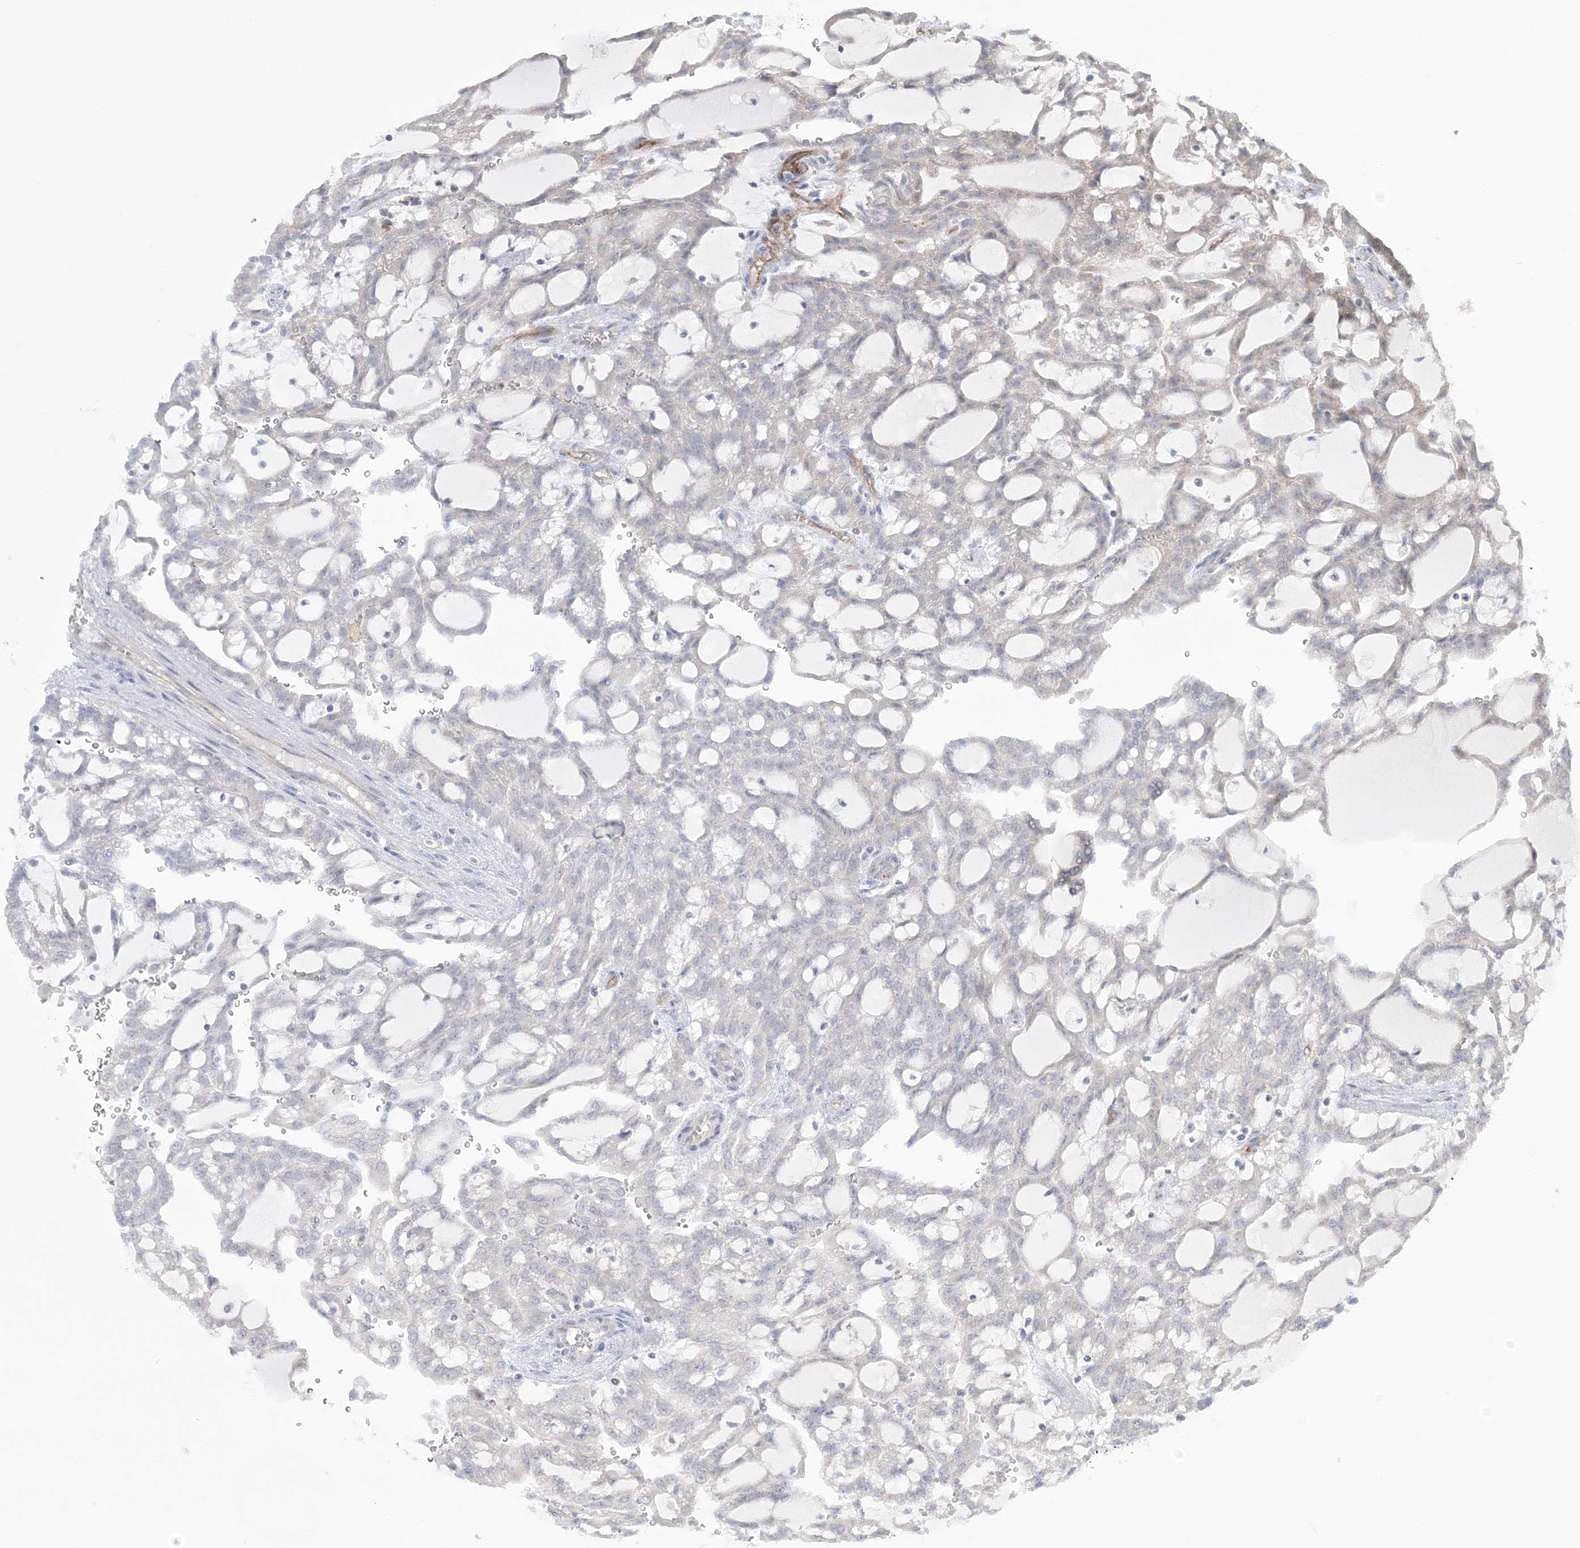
{"staining": {"intensity": "negative", "quantity": "none", "location": "none"}, "tissue": "renal cancer", "cell_type": "Tumor cells", "image_type": "cancer", "snomed": [{"axis": "morphology", "description": "Adenocarcinoma, NOS"}, {"axis": "topography", "description": "Kidney"}], "caption": "The histopathology image shows no staining of tumor cells in renal cancer (adenocarcinoma). (DAB immunohistochemistry (IHC) visualized using brightfield microscopy, high magnification).", "gene": "FARSB", "patient": {"sex": "male", "age": 63}}